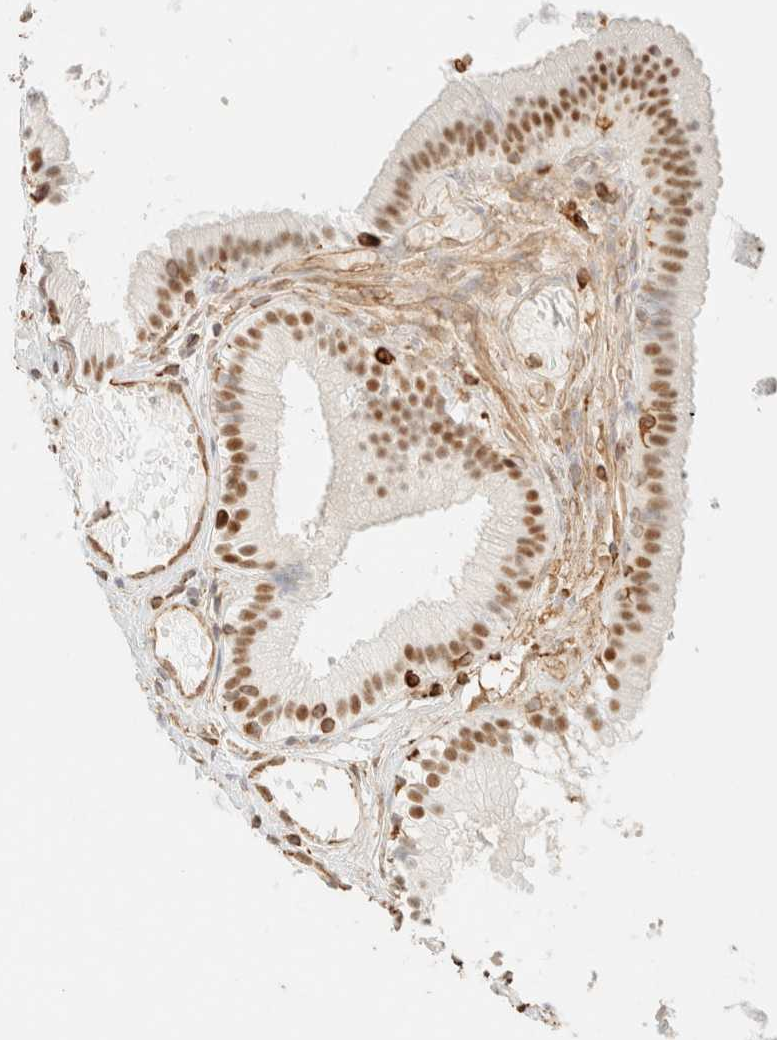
{"staining": {"intensity": "strong", "quantity": ">75%", "location": "nuclear"}, "tissue": "gallbladder", "cell_type": "Glandular cells", "image_type": "normal", "snomed": [{"axis": "morphology", "description": "Normal tissue, NOS"}, {"axis": "topography", "description": "Gallbladder"}], "caption": "Immunohistochemistry (DAB) staining of normal gallbladder exhibits strong nuclear protein expression in approximately >75% of glandular cells.", "gene": "ZSCAN18", "patient": {"sex": "female", "age": 26}}